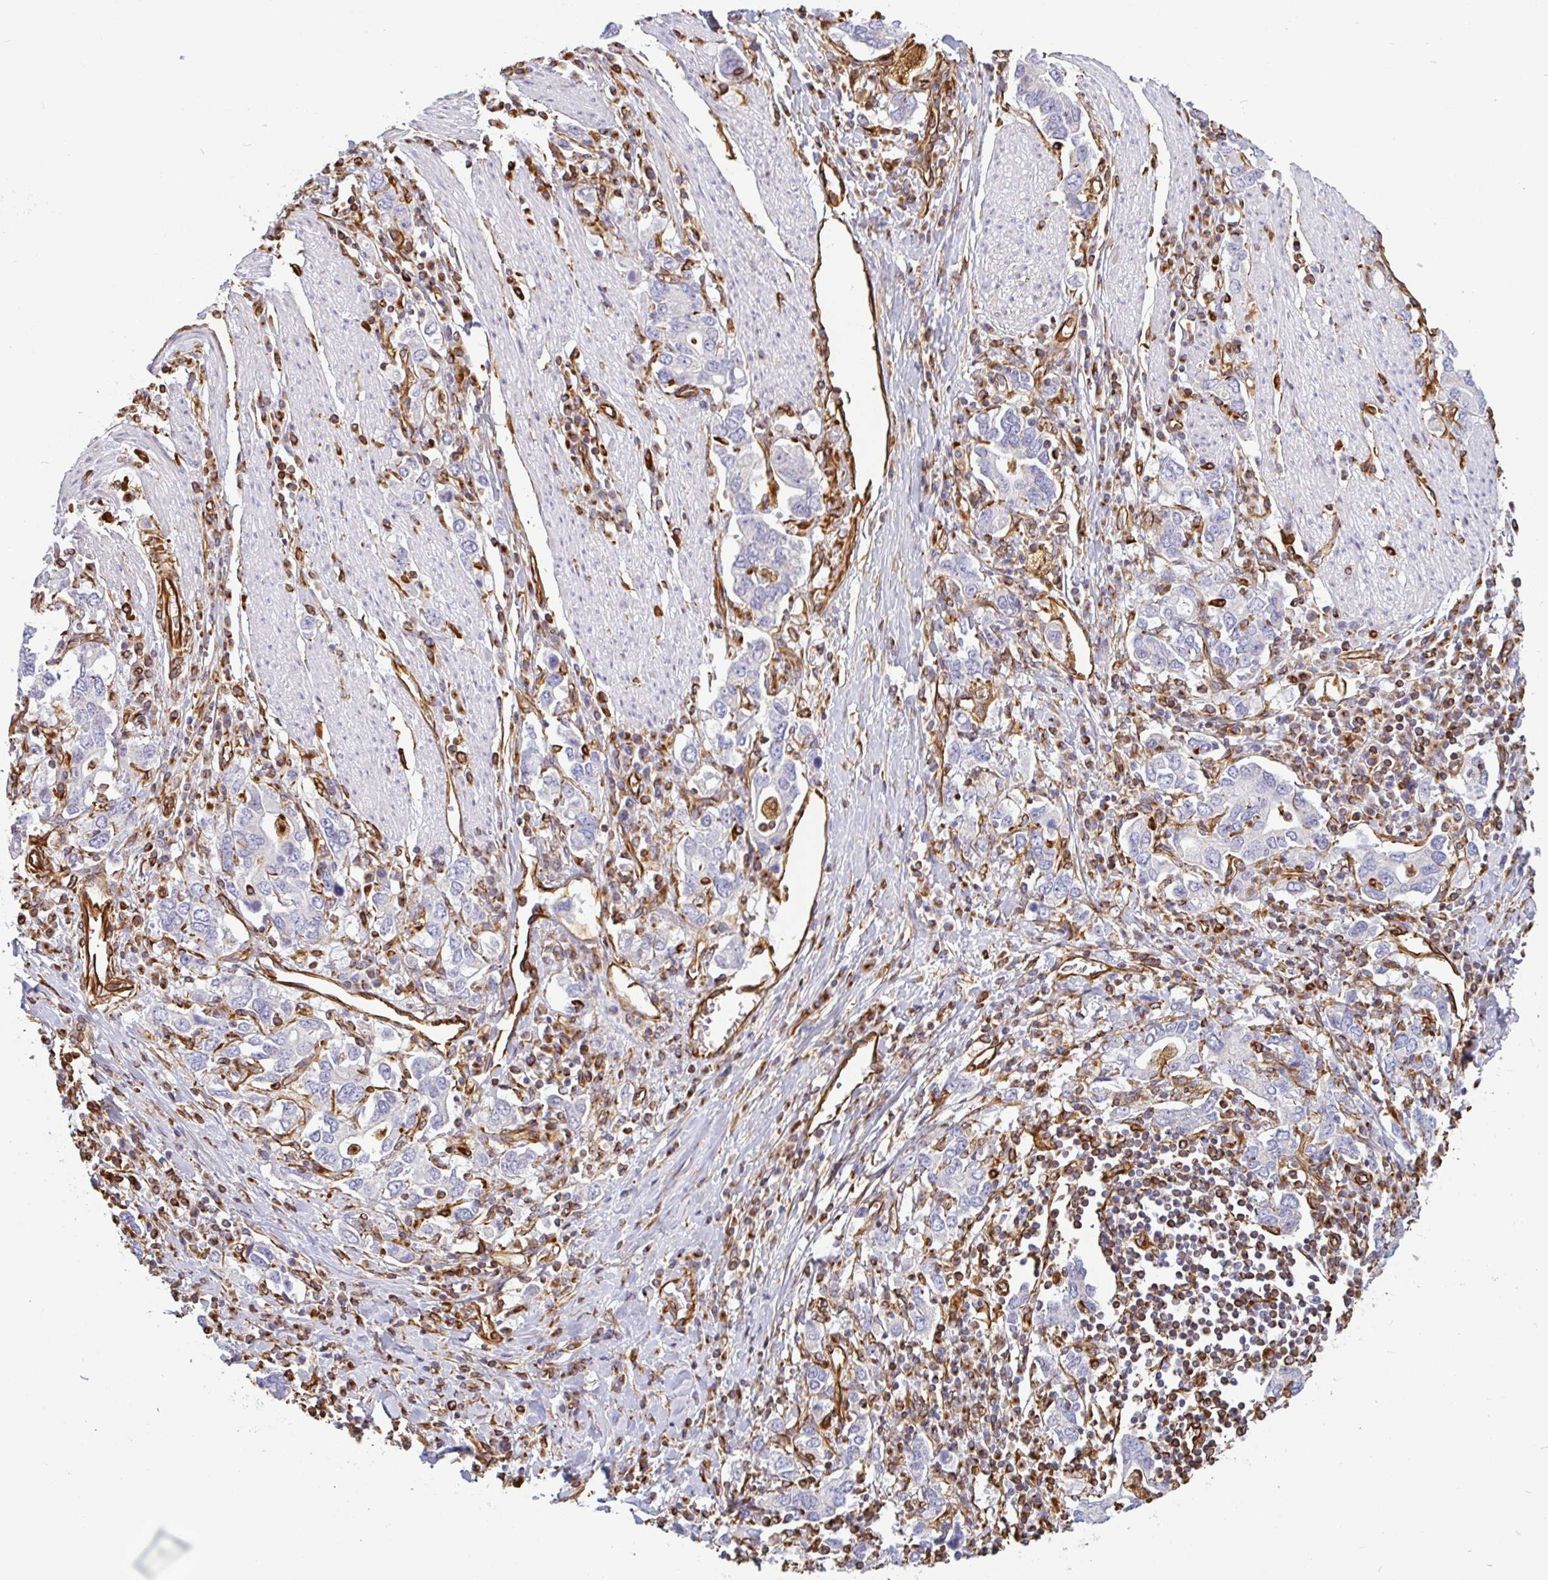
{"staining": {"intensity": "negative", "quantity": "none", "location": "none"}, "tissue": "stomach cancer", "cell_type": "Tumor cells", "image_type": "cancer", "snomed": [{"axis": "morphology", "description": "Adenocarcinoma, NOS"}, {"axis": "topography", "description": "Stomach, upper"}, {"axis": "topography", "description": "Stomach"}], "caption": "Immunohistochemical staining of human stomach adenocarcinoma exhibits no significant positivity in tumor cells.", "gene": "PPFIA1", "patient": {"sex": "male", "age": 62}}